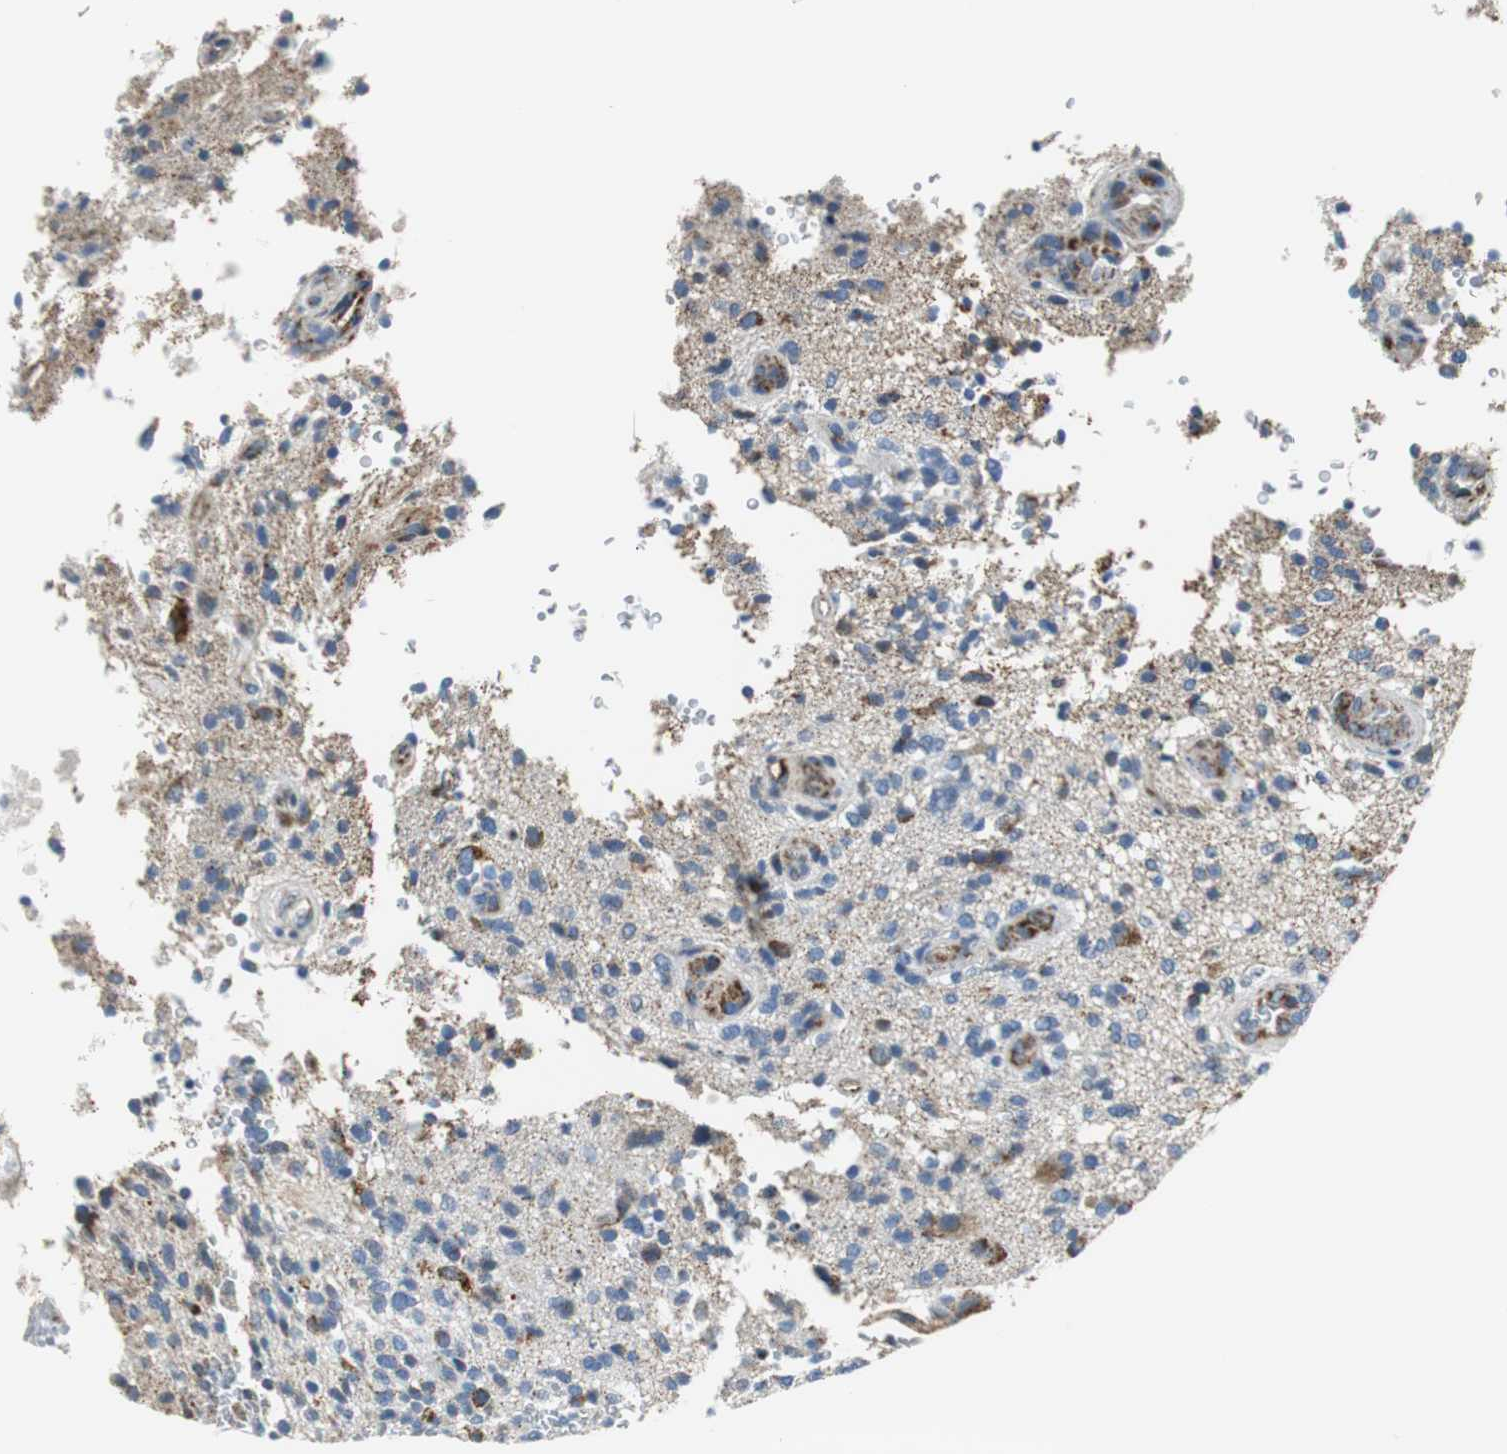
{"staining": {"intensity": "strong", "quantity": "25%-75%", "location": "cytoplasmic/membranous"}, "tissue": "glioma", "cell_type": "Tumor cells", "image_type": "cancer", "snomed": [{"axis": "morphology", "description": "Normal tissue, NOS"}, {"axis": "morphology", "description": "Glioma, malignant, High grade"}, {"axis": "topography", "description": "Cerebral cortex"}], "caption": "Immunohistochemical staining of human high-grade glioma (malignant) shows strong cytoplasmic/membranous protein staining in approximately 25%-75% of tumor cells. The protein of interest is shown in brown color, while the nuclei are stained blue.", "gene": "C1QTNF7", "patient": {"sex": "male", "age": 75}}